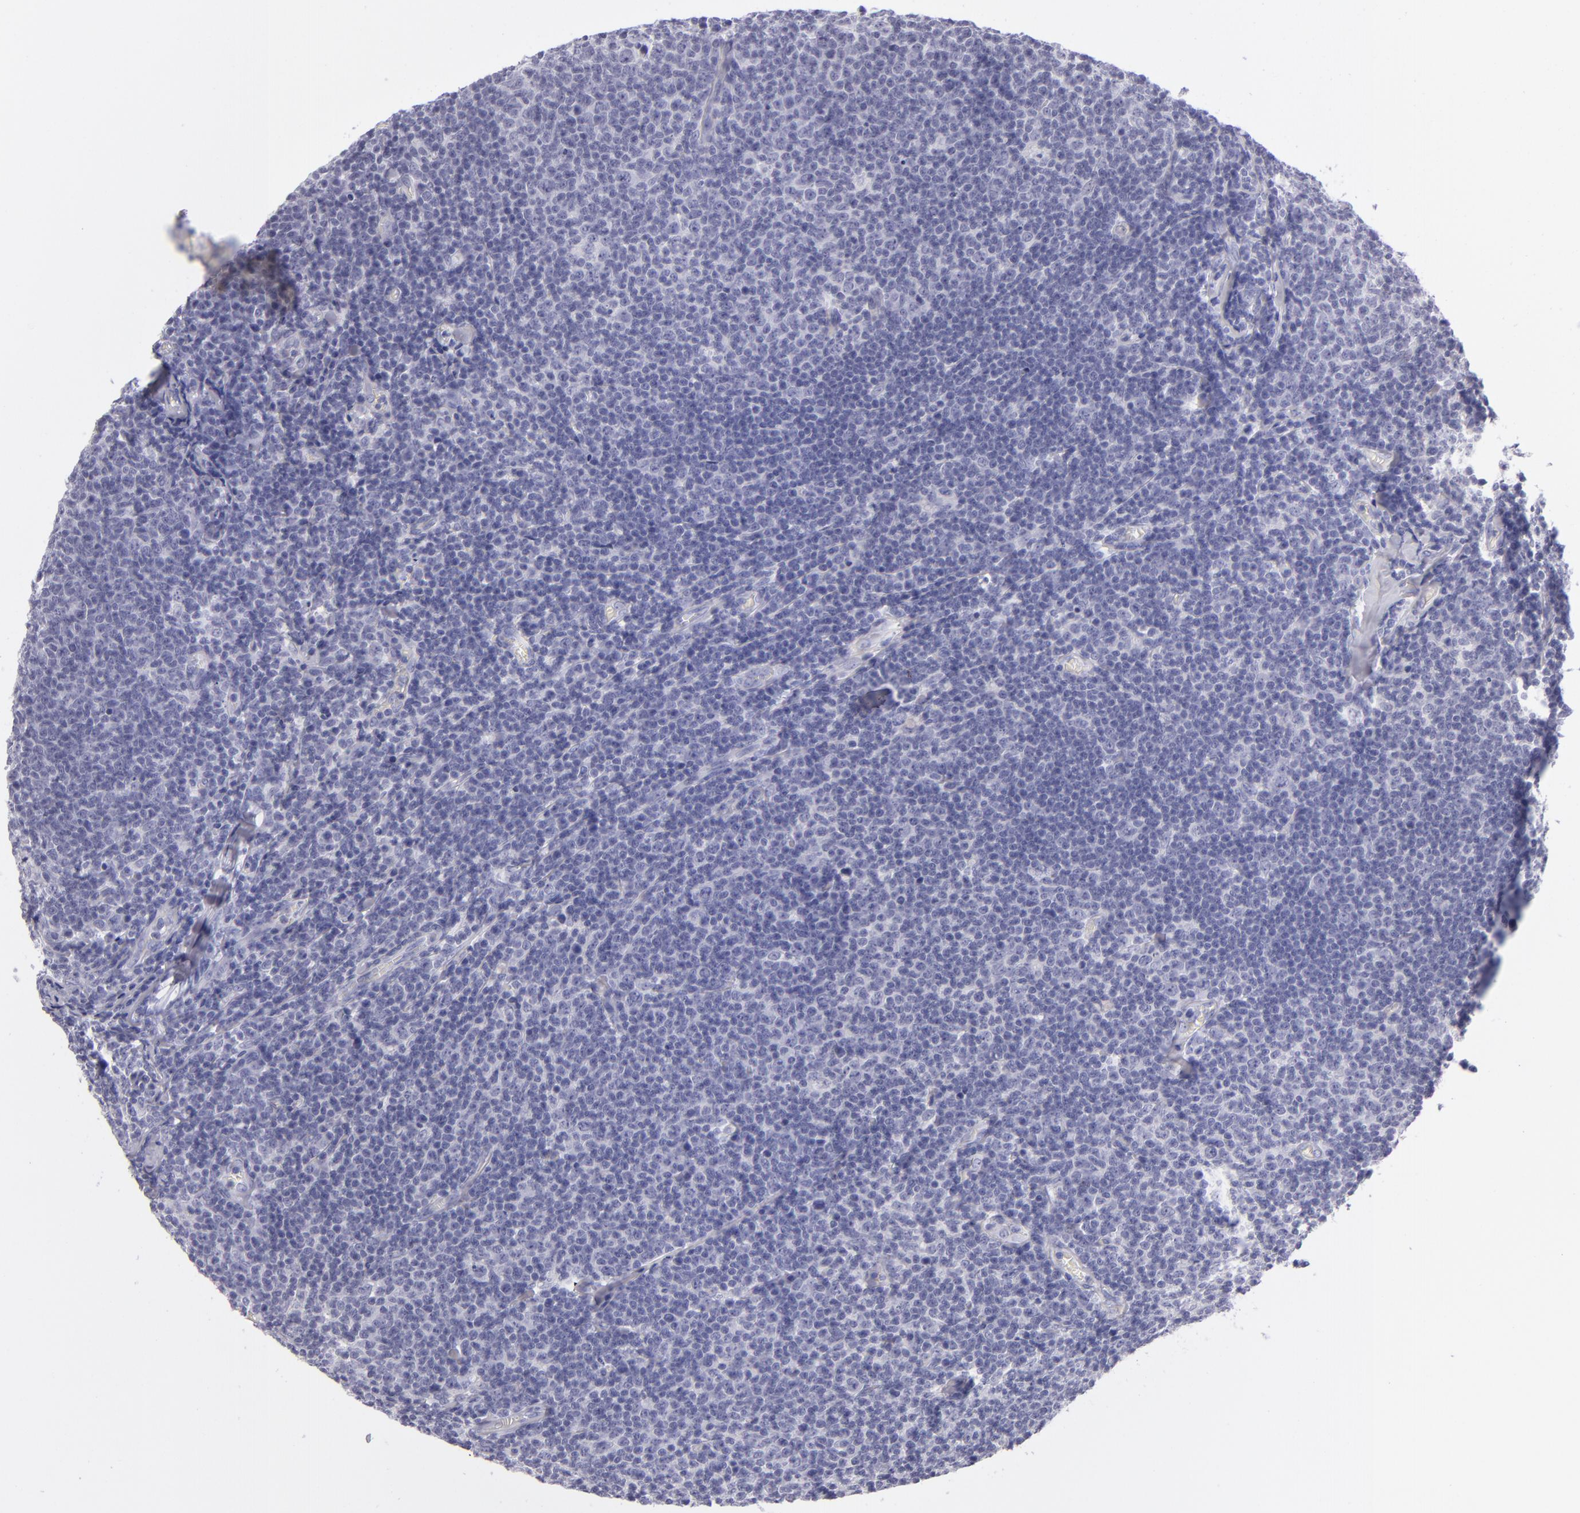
{"staining": {"intensity": "negative", "quantity": "none", "location": "none"}, "tissue": "lymphoma", "cell_type": "Tumor cells", "image_type": "cancer", "snomed": [{"axis": "morphology", "description": "Malignant lymphoma, non-Hodgkin's type, Low grade"}, {"axis": "topography", "description": "Lymph node"}], "caption": "The immunohistochemistry histopathology image has no significant expression in tumor cells of low-grade malignant lymphoma, non-Hodgkin's type tissue.", "gene": "VIL1", "patient": {"sex": "male", "age": 74}}